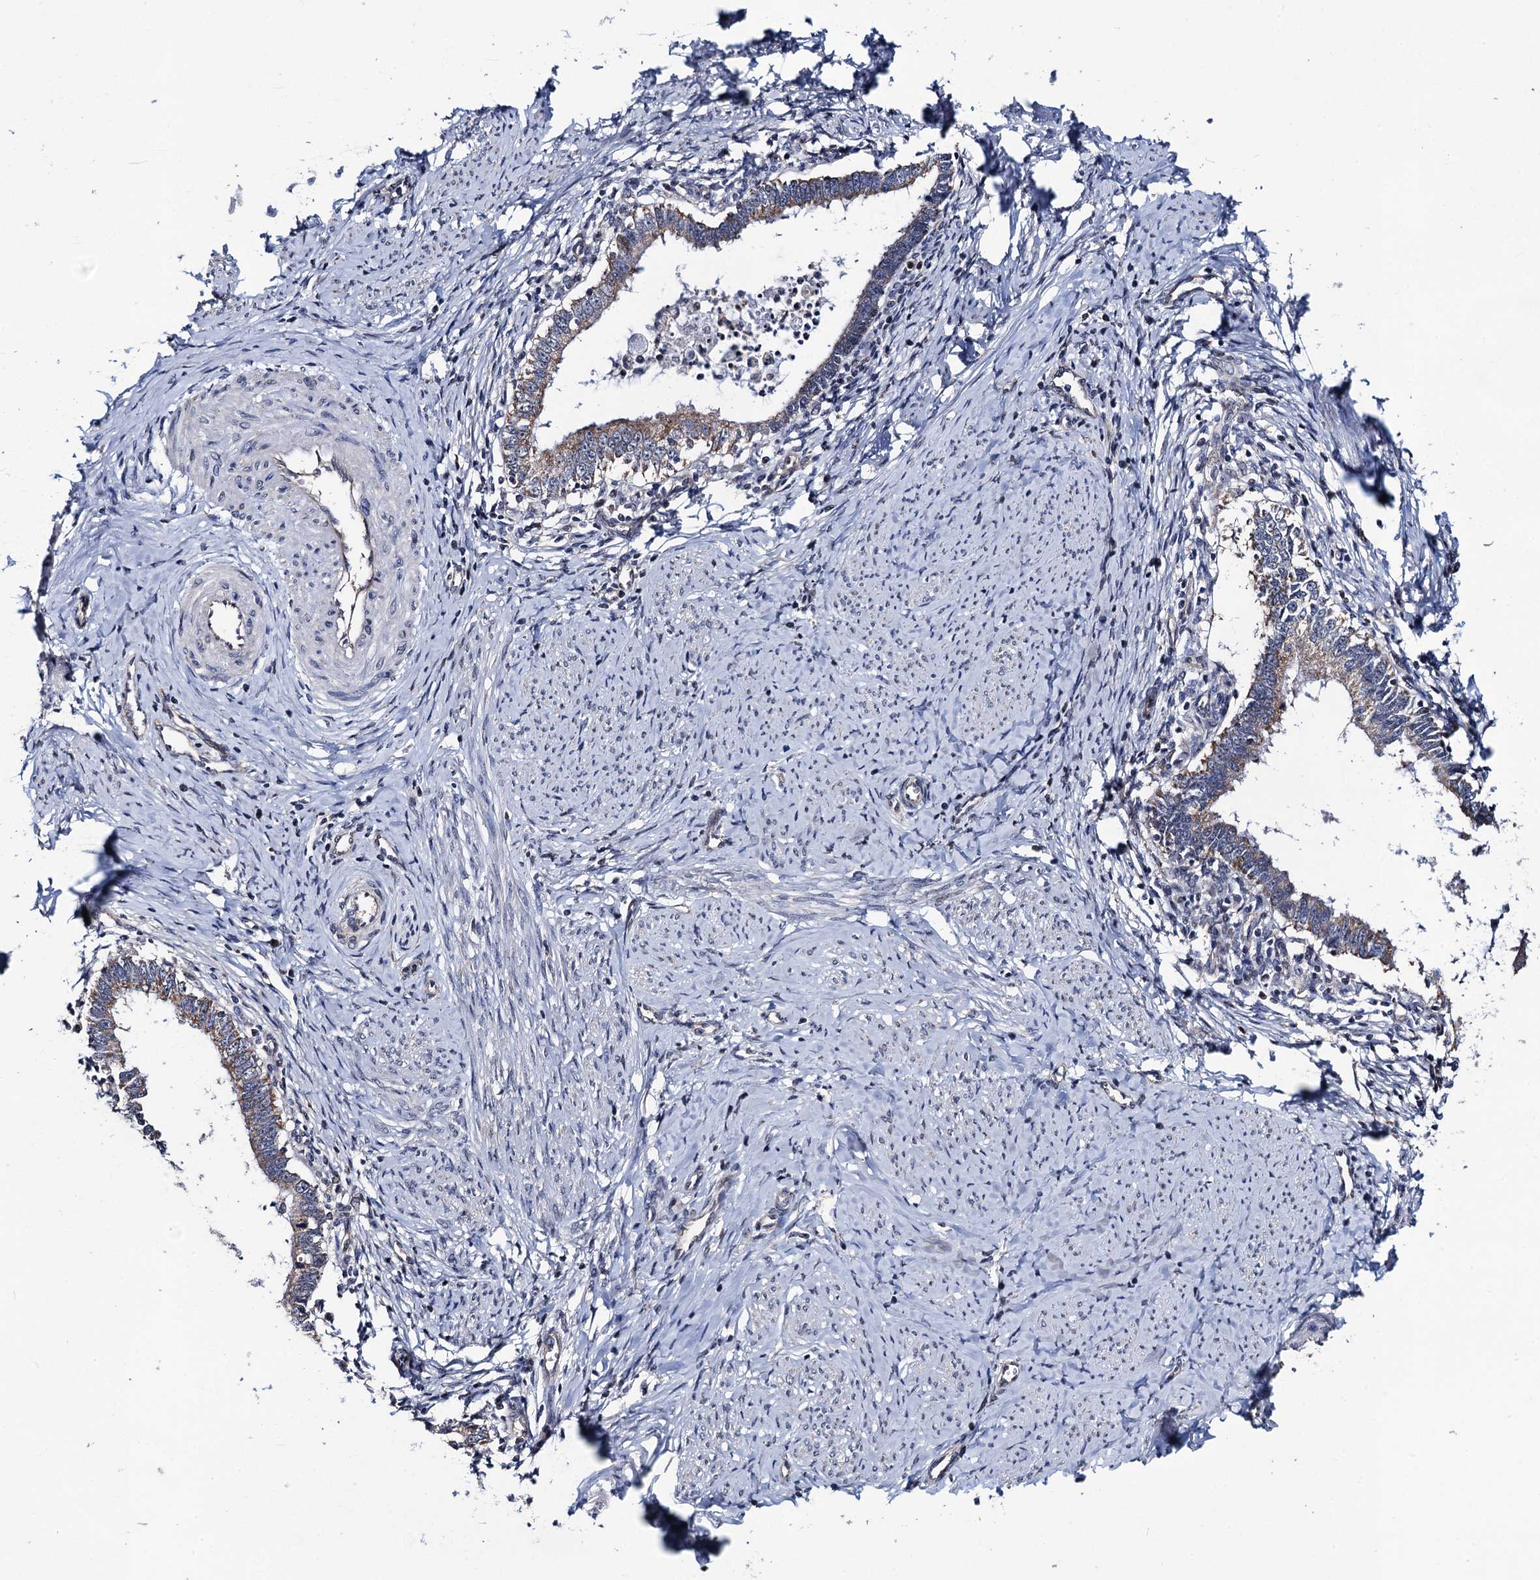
{"staining": {"intensity": "moderate", "quantity": ">75%", "location": "cytoplasmic/membranous"}, "tissue": "cervical cancer", "cell_type": "Tumor cells", "image_type": "cancer", "snomed": [{"axis": "morphology", "description": "Adenocarcinoma, NOS"}, {"axis": "topography", "description": "Cervix"}], "caption": "Moderate cytoplasmic/membranous staining is appreciated in about >75% of tumor cells in adenocarcinoma (cervical).", "gene": "PTCD3", "patient": {"sex": "female", "age": 36}}